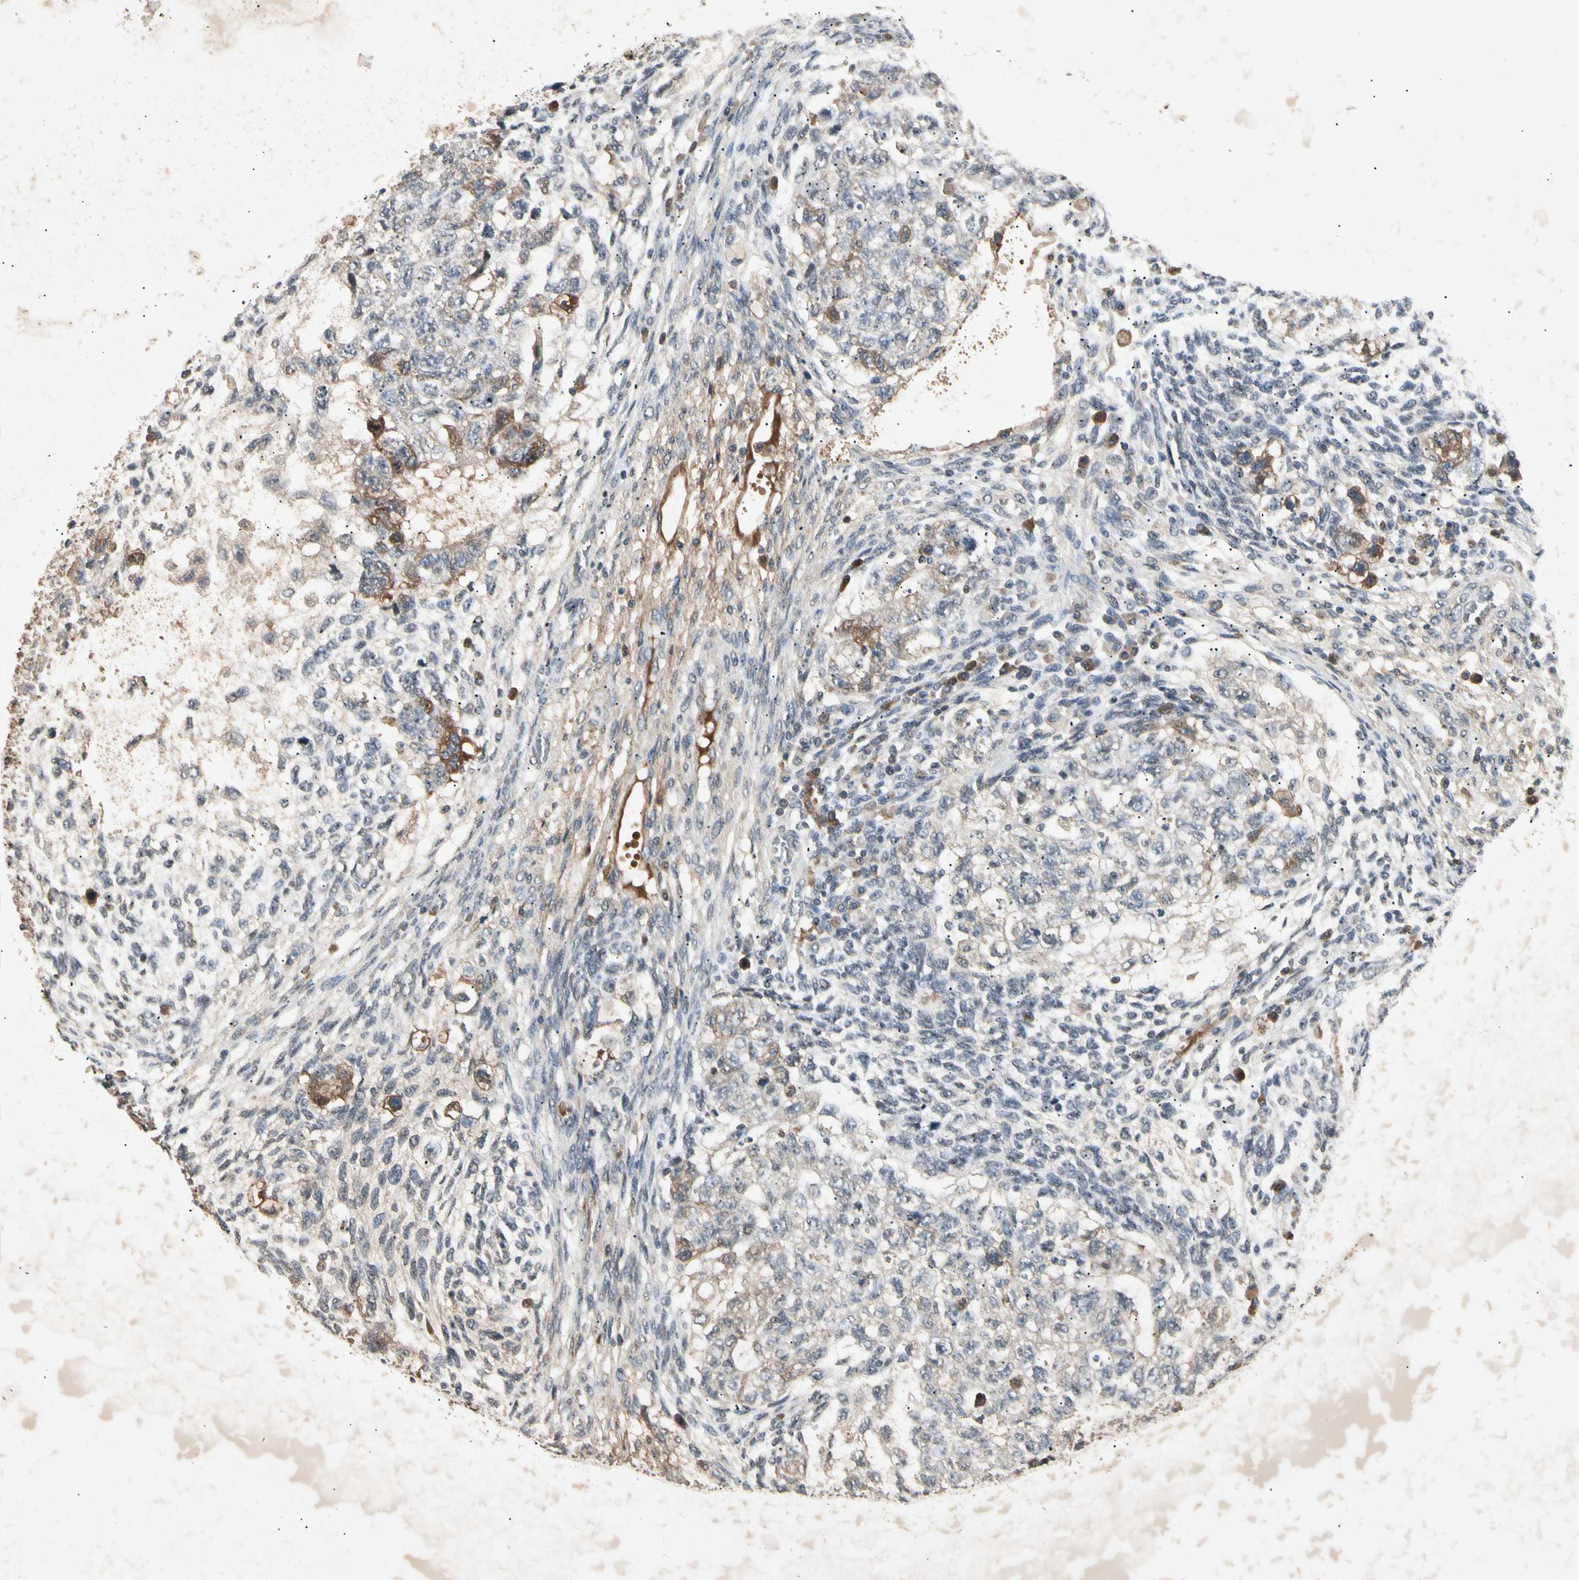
{"staining": {"intensity": "negative", "quantity": "none", "location": "none"}, "tissue": "testis cancer", "cell_type": "Tumor cells", "image_type": "cancer", "snomed": [{"axis": "morphology", "description": "Normal tissue, NOS"}, {"axis": "morphology", "description": "Carcinoma, Embryonal, NOS"}, {"axis": "topography", "description": "Testis"}], "caption": "Testis cancer stained for a protein using IHC displays no expression tumor cells.", "gene": "CP", "patient": {"sex": "male", "age": 36}}